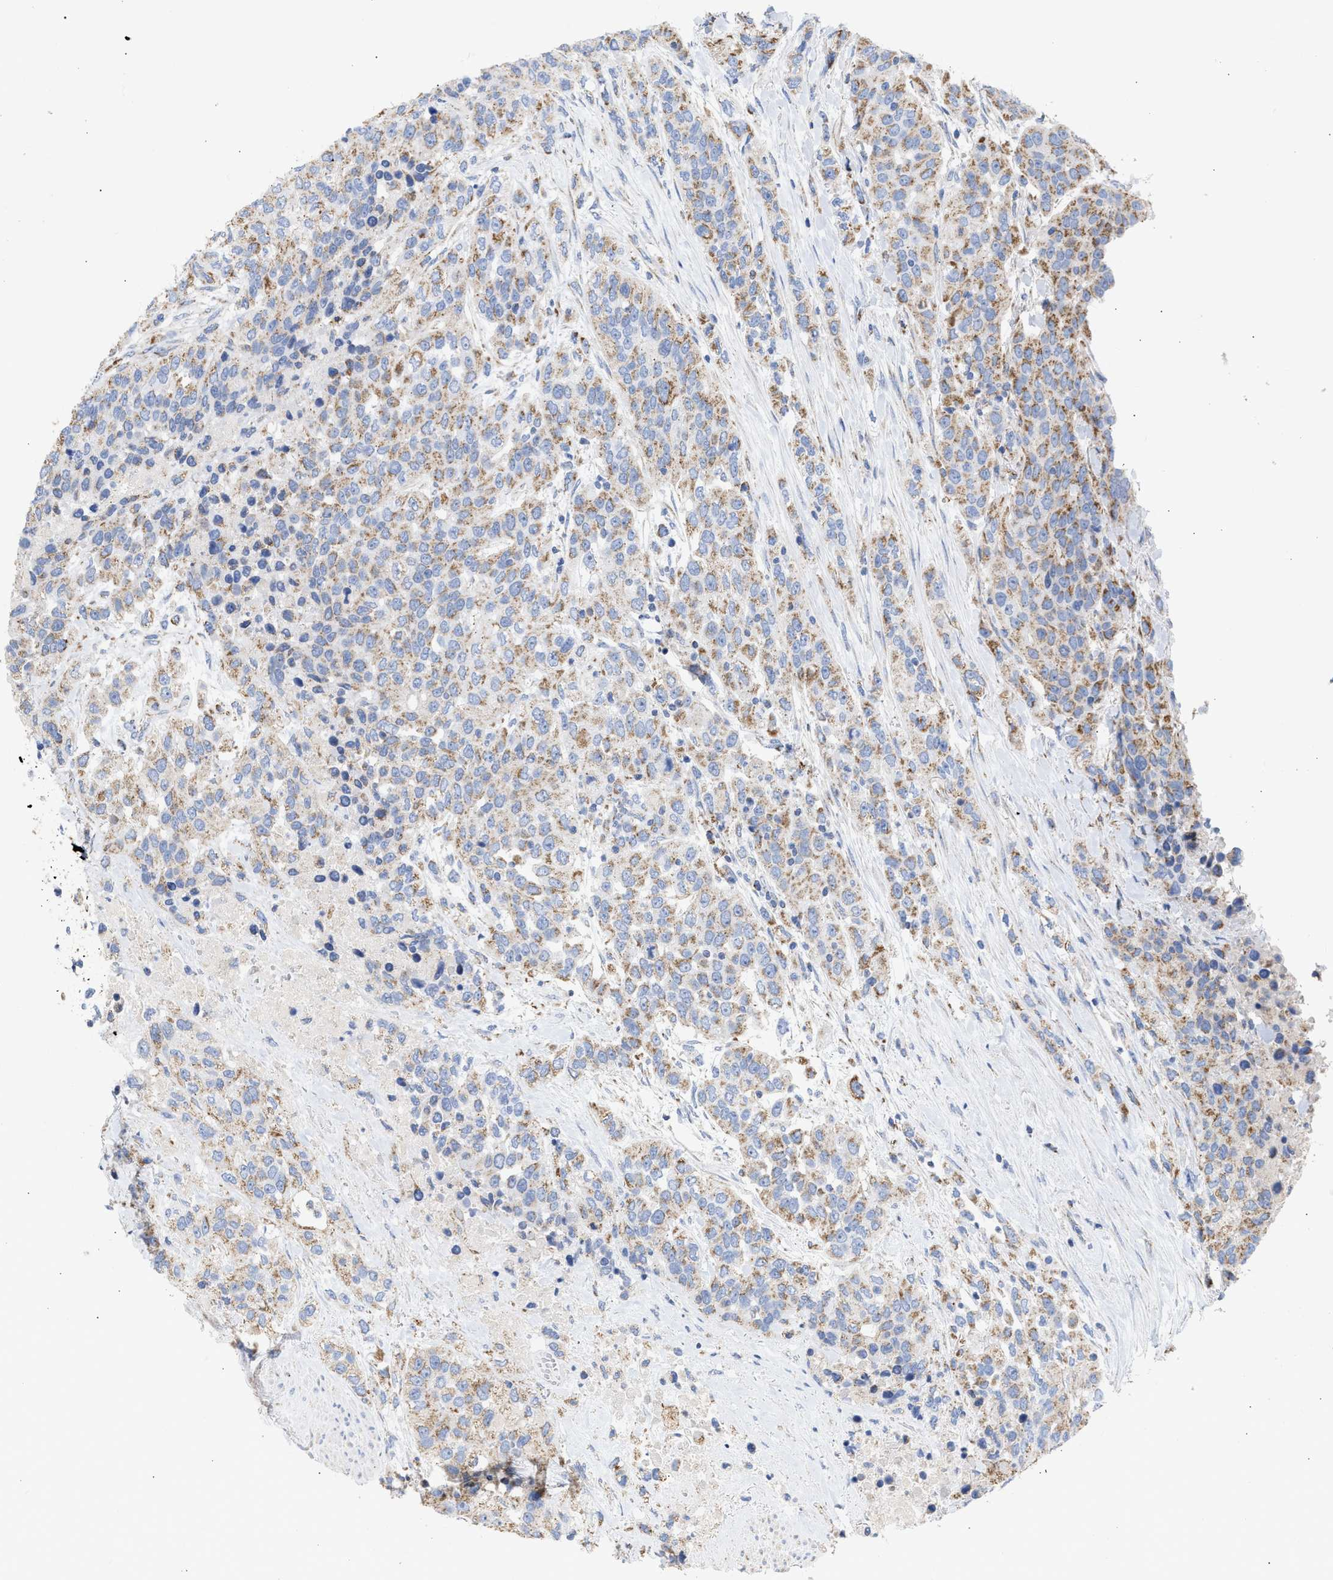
{"staining": {"intensity": "weak", "quantity": ">75%", "location": "cytoplasmic/membranous"}, "tissue": "urothelial cancer", "cell_type": "Tumor cells", "image_type": "cancer", "snomed": [{"axis": "morphology", "description": "Urothelial carcinoma, High grade"}, {"axis": "topography", "description": "Urinary bladder"}], "caption": "A high-resolution micrograph shows IHC staining of urothelial cancer, which shows weak cytoplasmic/membranous staining in approximately >75% of tumor cells.", "gene": "ACOT13", "patient": {"sex": "female", "age": 80}}